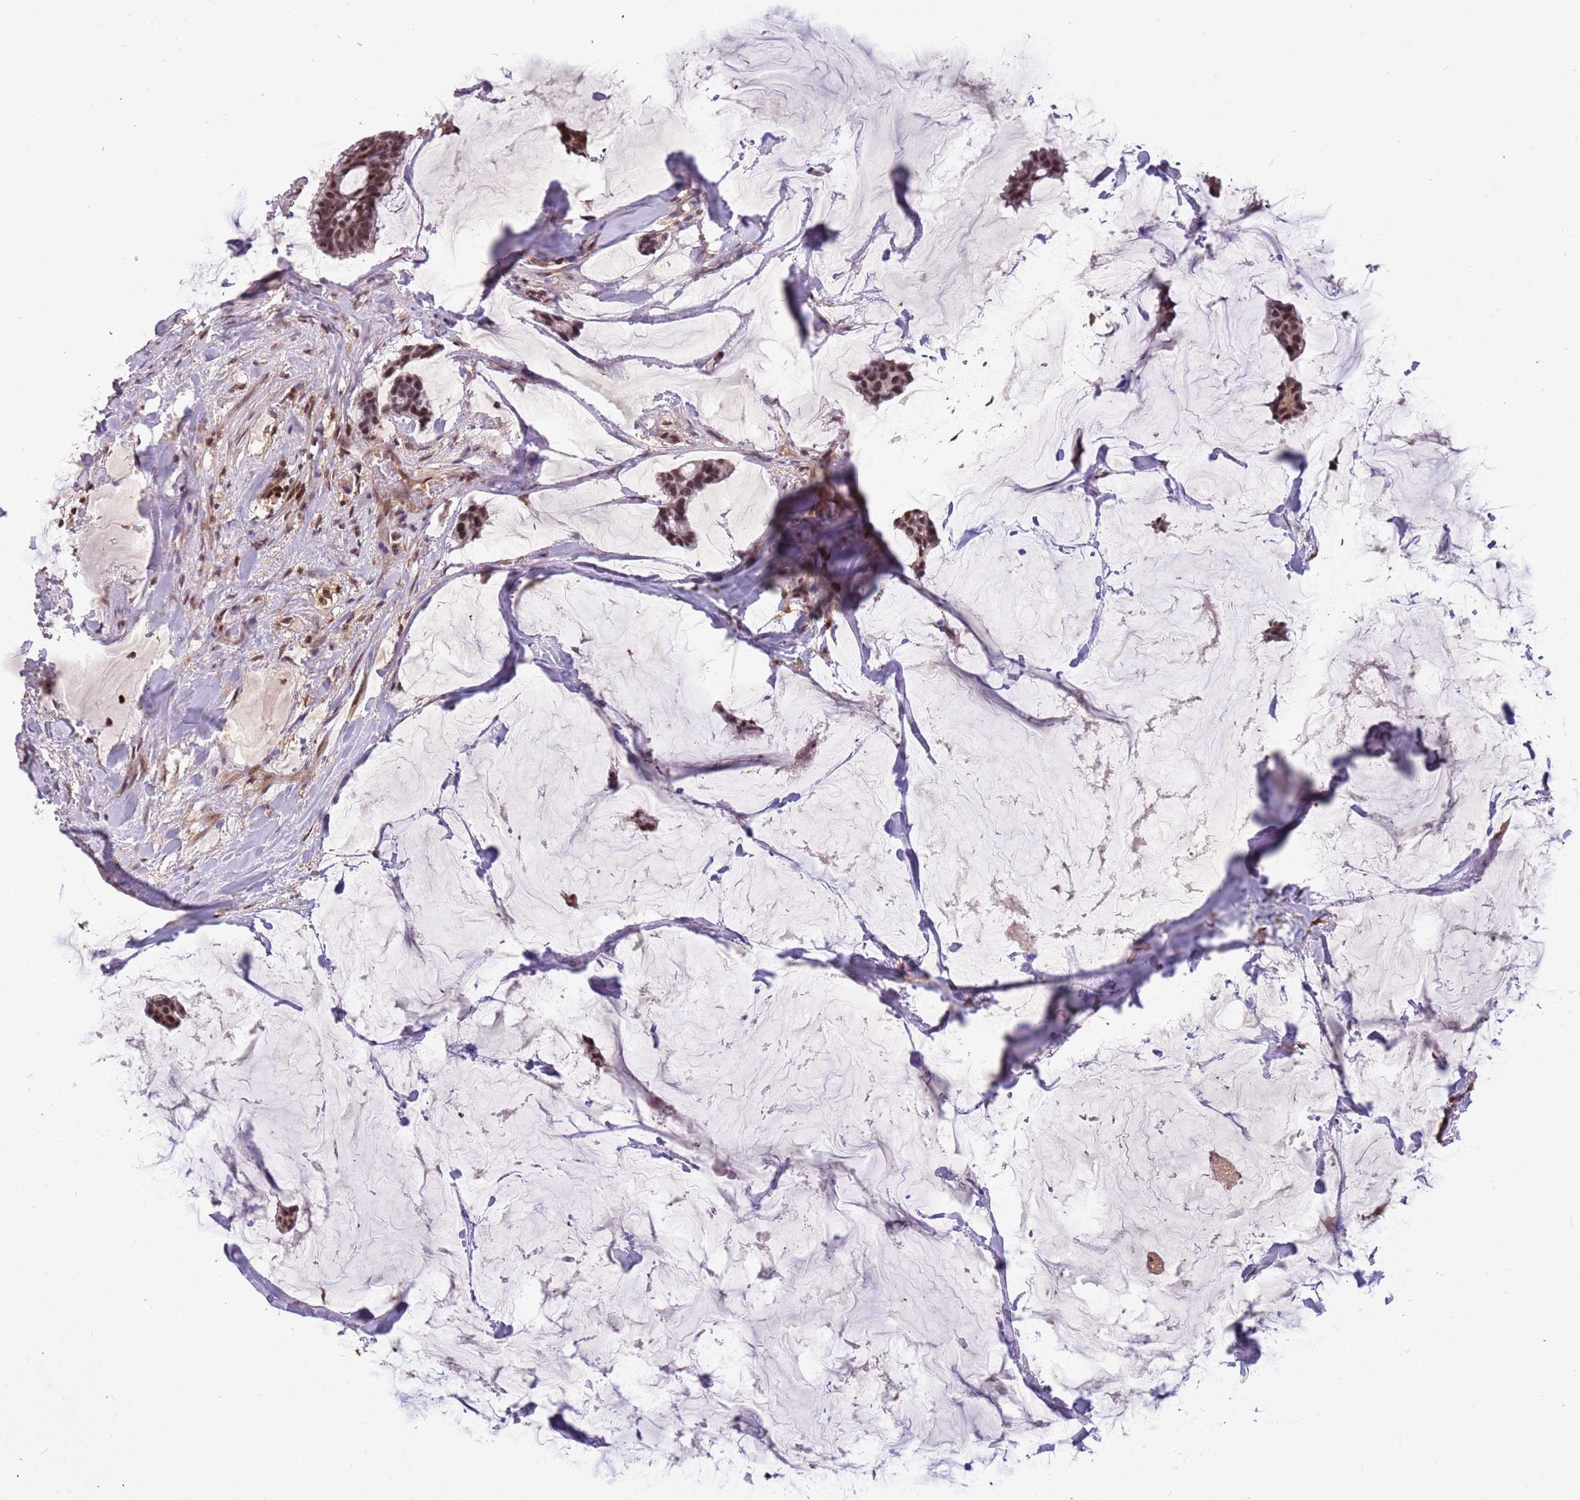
{"staining": {"intensity": "moderate", "quantity": ">75%", "location": "nuclear"}, "tissue": "breast cancer", "cell_type": "Tumor cells", "image_type": "cancer", "snomed": [{"axis": "morphology", "description": "Duct carcinoma"}, {"axis": "topography", "description": "Breast"}], "caption": "The image reveals staining of breast cancer, revealing moderate nuclear protein positivity (brown color) within tumor cells.", "gene": "GBP2", "patient": {"sex": "female", "age": 93}}